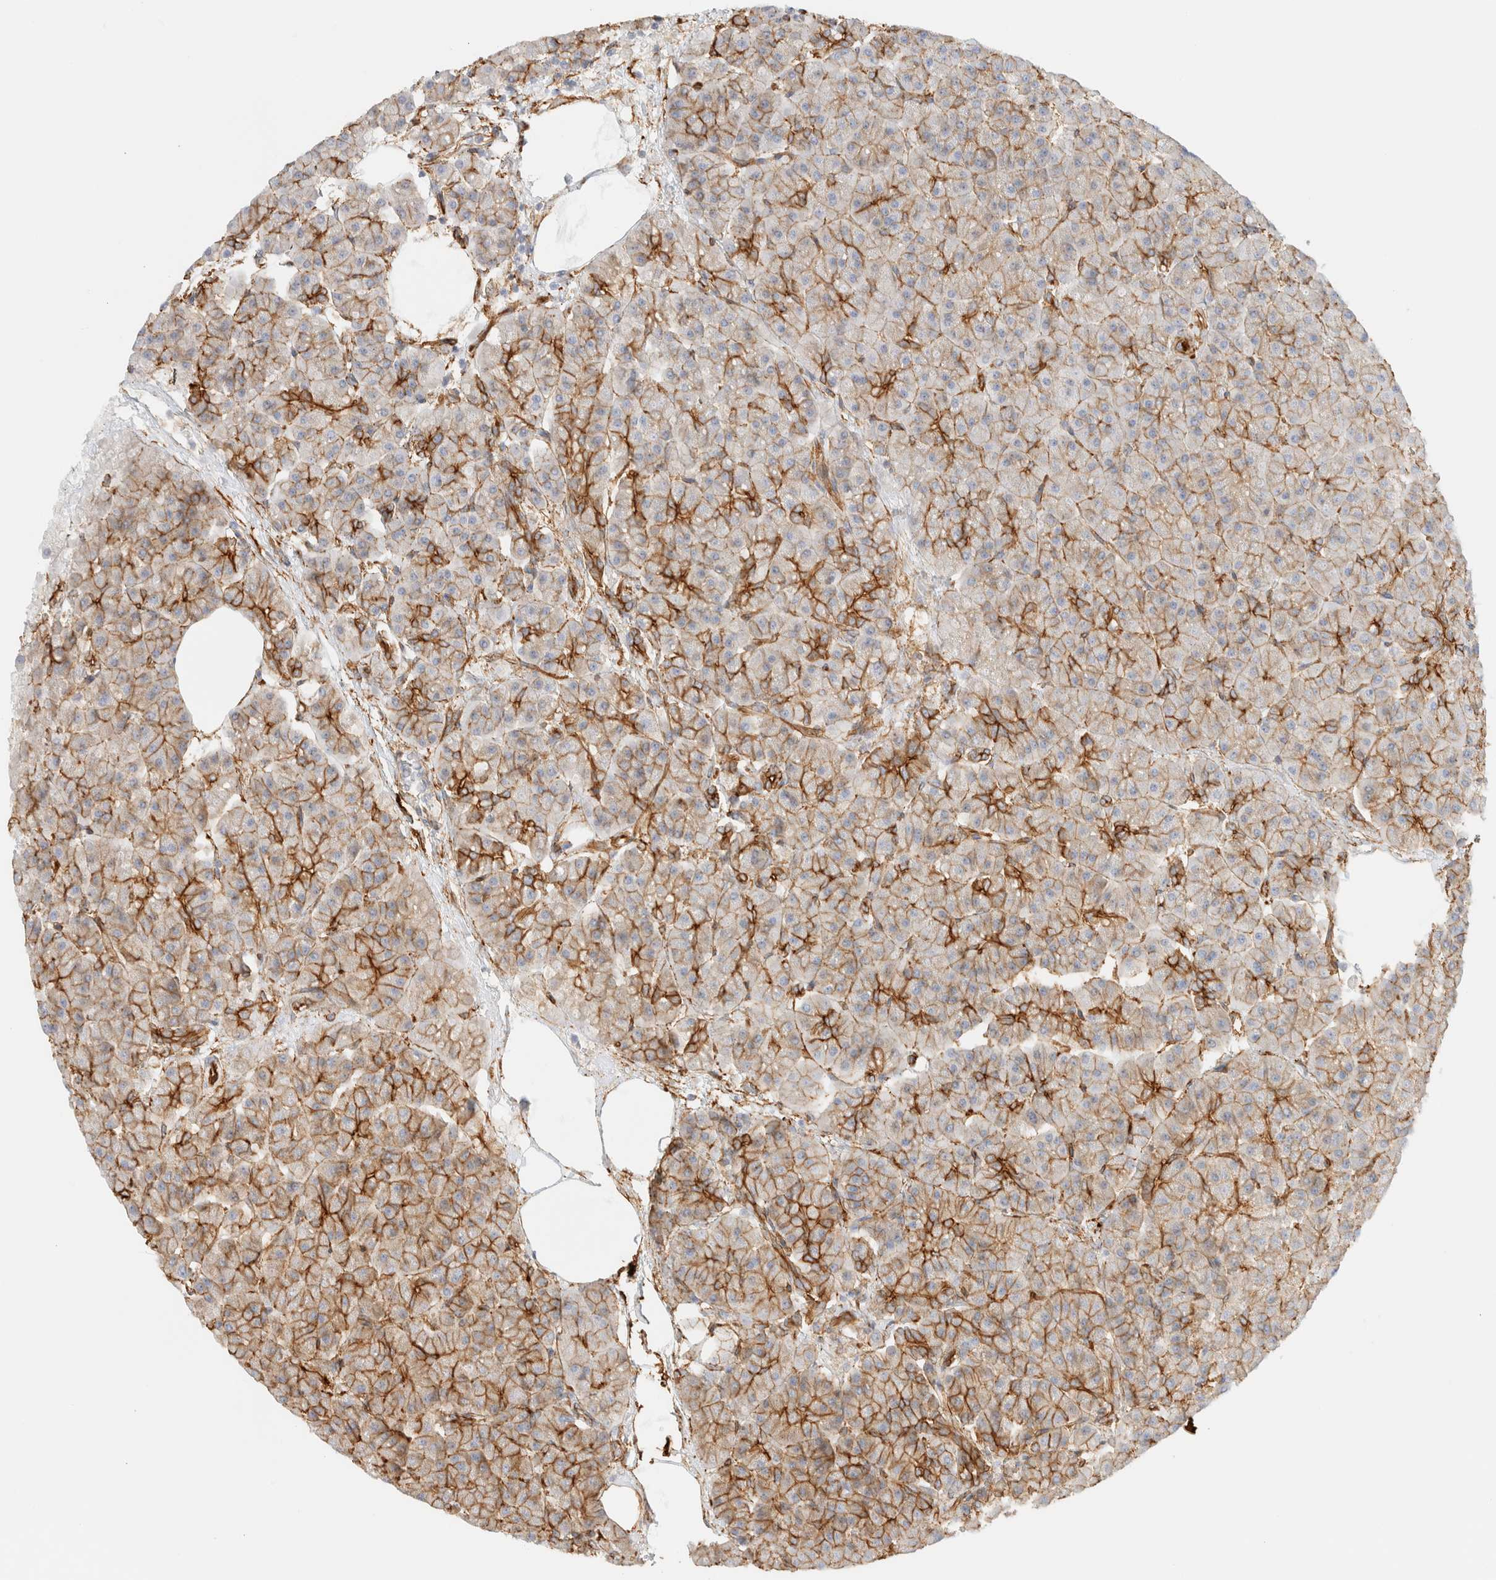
{"staining": {"intensity": "strong", "quantity": ">75%", "location": "cytoplasmic/membranous"}, "tissue": "pancreas", "cell_type": "Exocrine glandular cells", "image_type": "normal", "snomed": [{"axis": "morphology", "description": "Normal tissue, NOS"}, {"axis": "topography", "description": "Pancreas"}], "caption": "High-magnification brightfield microscopy of unremarkable pancreas stained with DAB (3,3'-diaminobenzidine) (brown) and counterstained with hematoxylin (blue). exocrine glandular cells exhibit strong cytoplasmic/membranous positivity is appreciated in approximately>75% of cells.", "gene": "CYB5R4", "patient": {"sex": "female", "age": 70}}